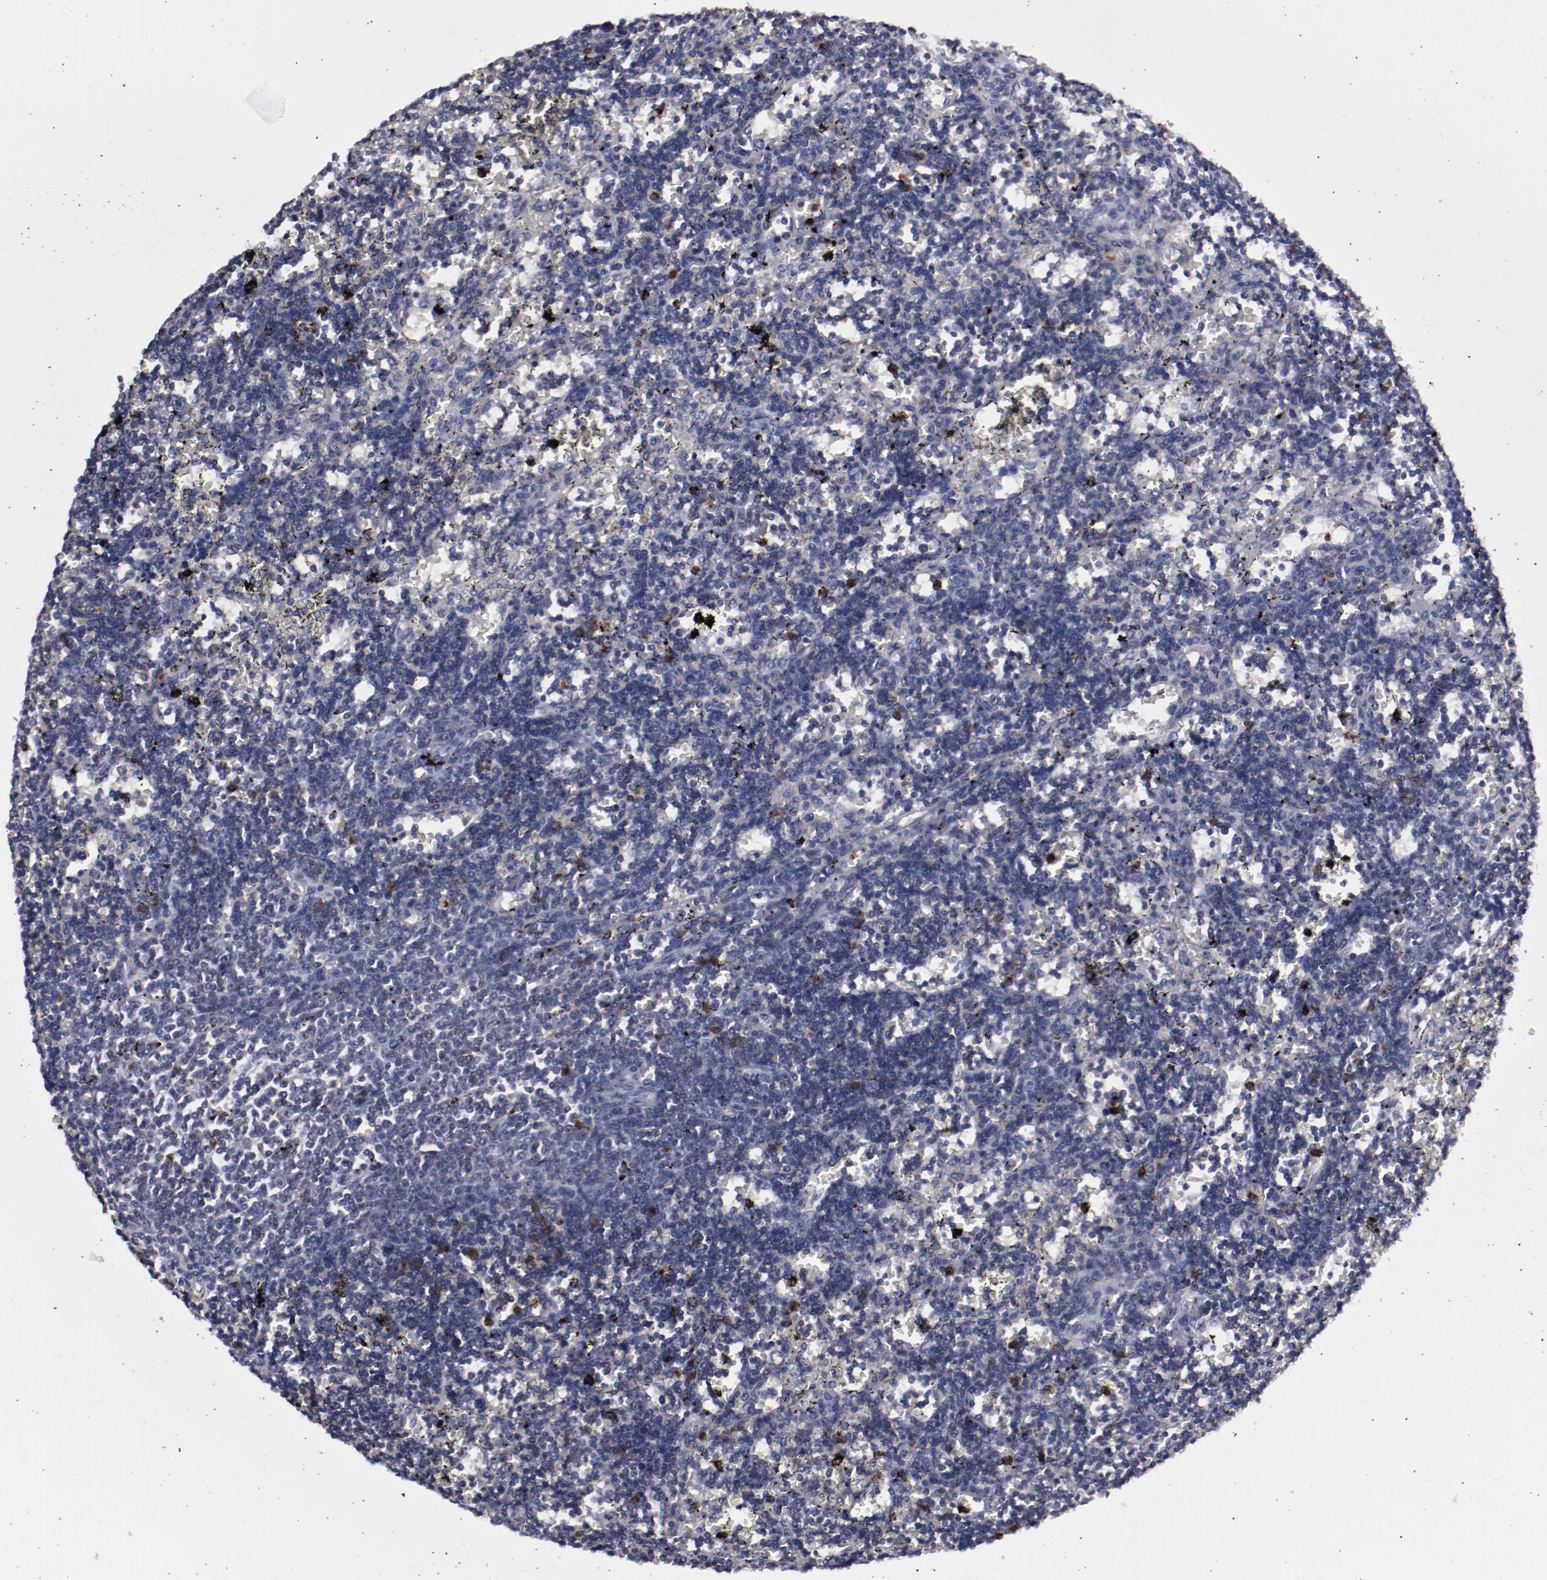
{"staining": {"intensity": "strong", "quantity": "<25%", "location": "cytoplasmic/membranous"}, "tissue": "lymphoma", "cell_type": "Tumor cells", "image_type": "cancer", "snomed": [{"axis": "morphology", "description": "Malignant lymphoma, non-Hodgkin's type, Low grade"}, {"axis": "topography", "description": "Spleen"}], "caption": "A histopathology image showing strong cytoplasmic/membranous positivity in approximately <25% of tumor cells in lymphoma, as visualized by brown immunohistochemical staining.", "gene": "FGR", "patient": {"sex": "male", "age": 60}}